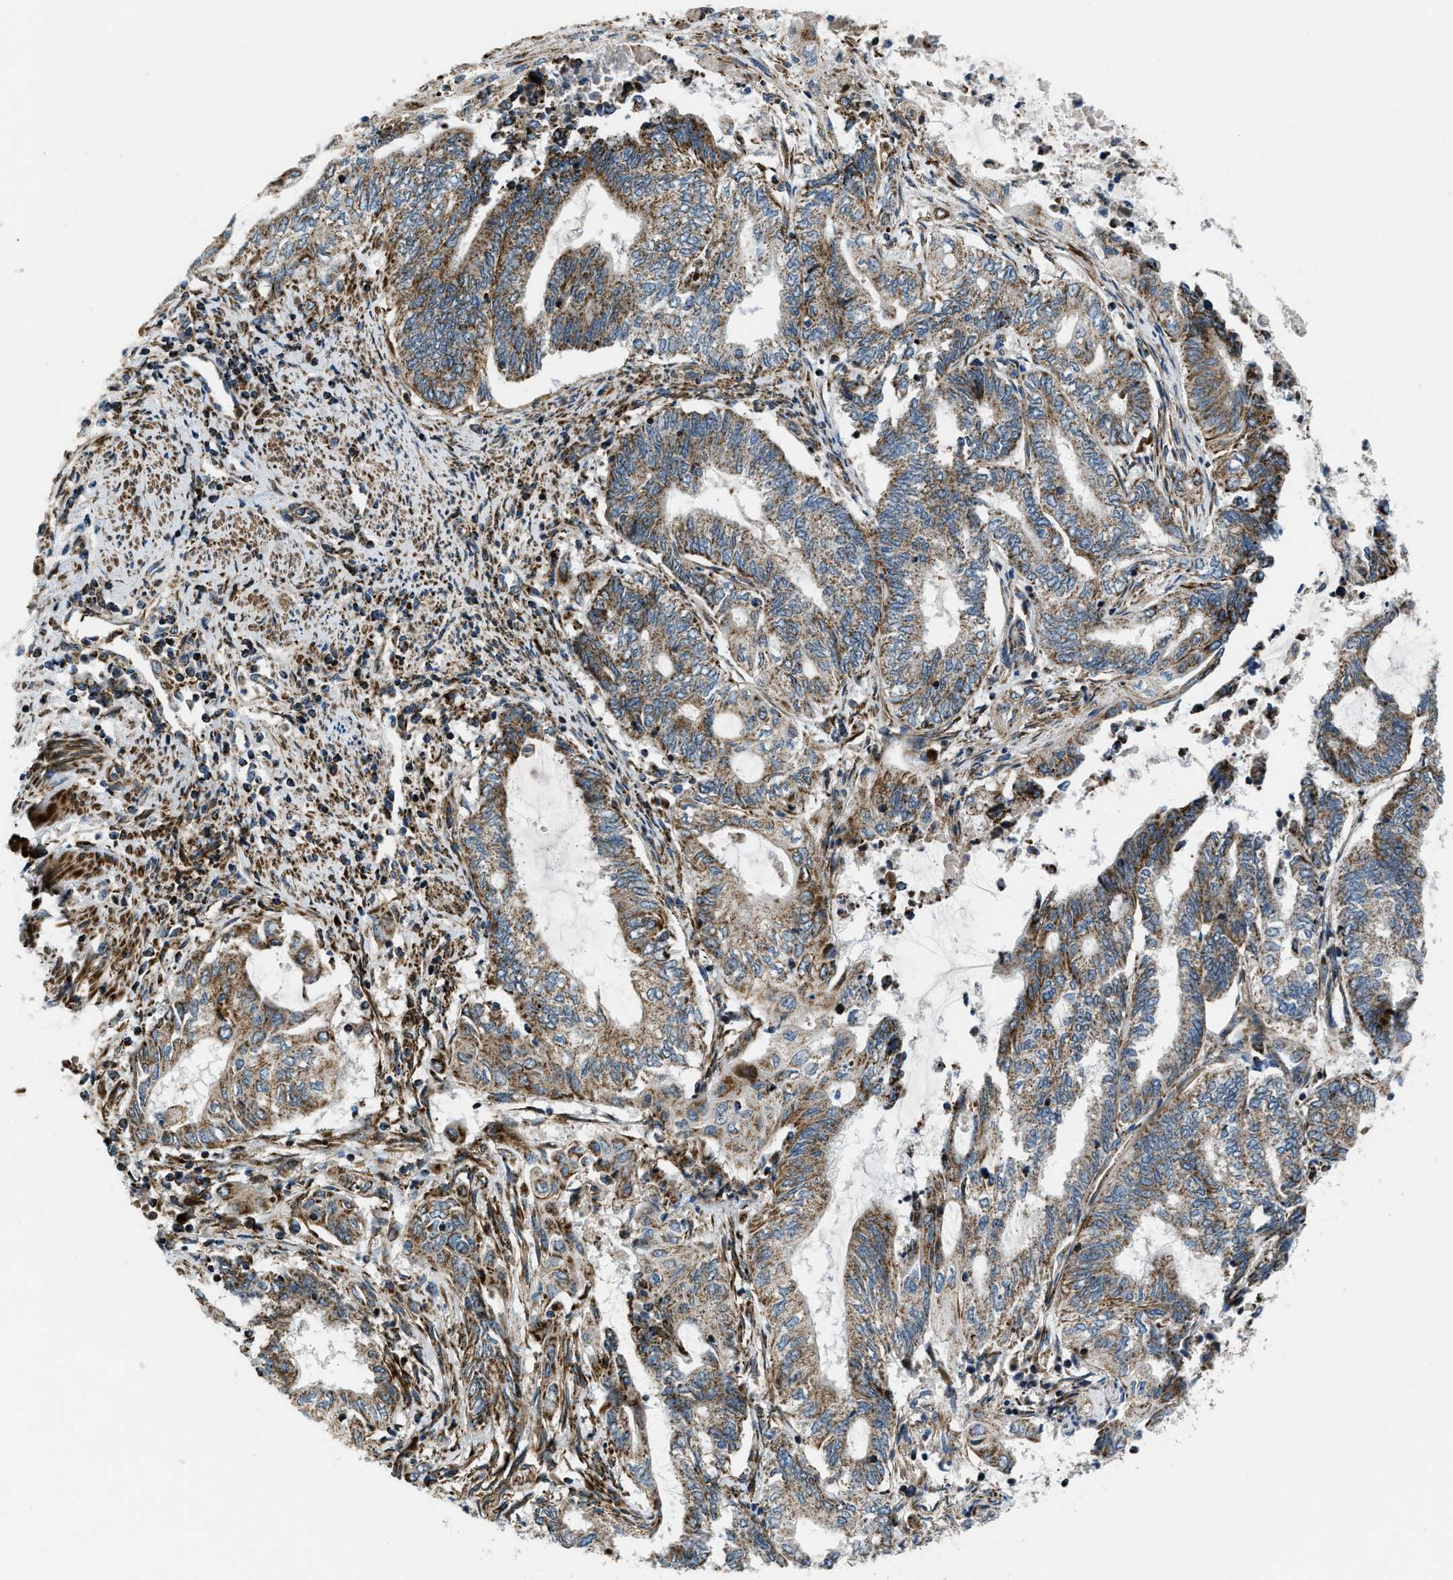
{"staining": {"intensity": "moderate", "quantity": ">75%", "location": "cytoplasmic/membranous"}, "tissue": "endometrial cancer", "cell_type": "Tumor cells", "image_type": "cancer", "snomed": [{"axis": "morphology", "description": "Adenocarcinoma, NOS"}, {"axis": "topography", "description": "Uterus"}, {"axis": "topography", "description": "Endometrium"}], "caption": "A medium amount of moderate cytoplasmic/membranous staining is appreciated in approximately >75% of tumor cells in adenocarcinoma (endometrial) tissue. (IHC, brightfield microscopy, high magnification).", "gene": "GSDME", "patient": {"sex": "female", "age": 70}}